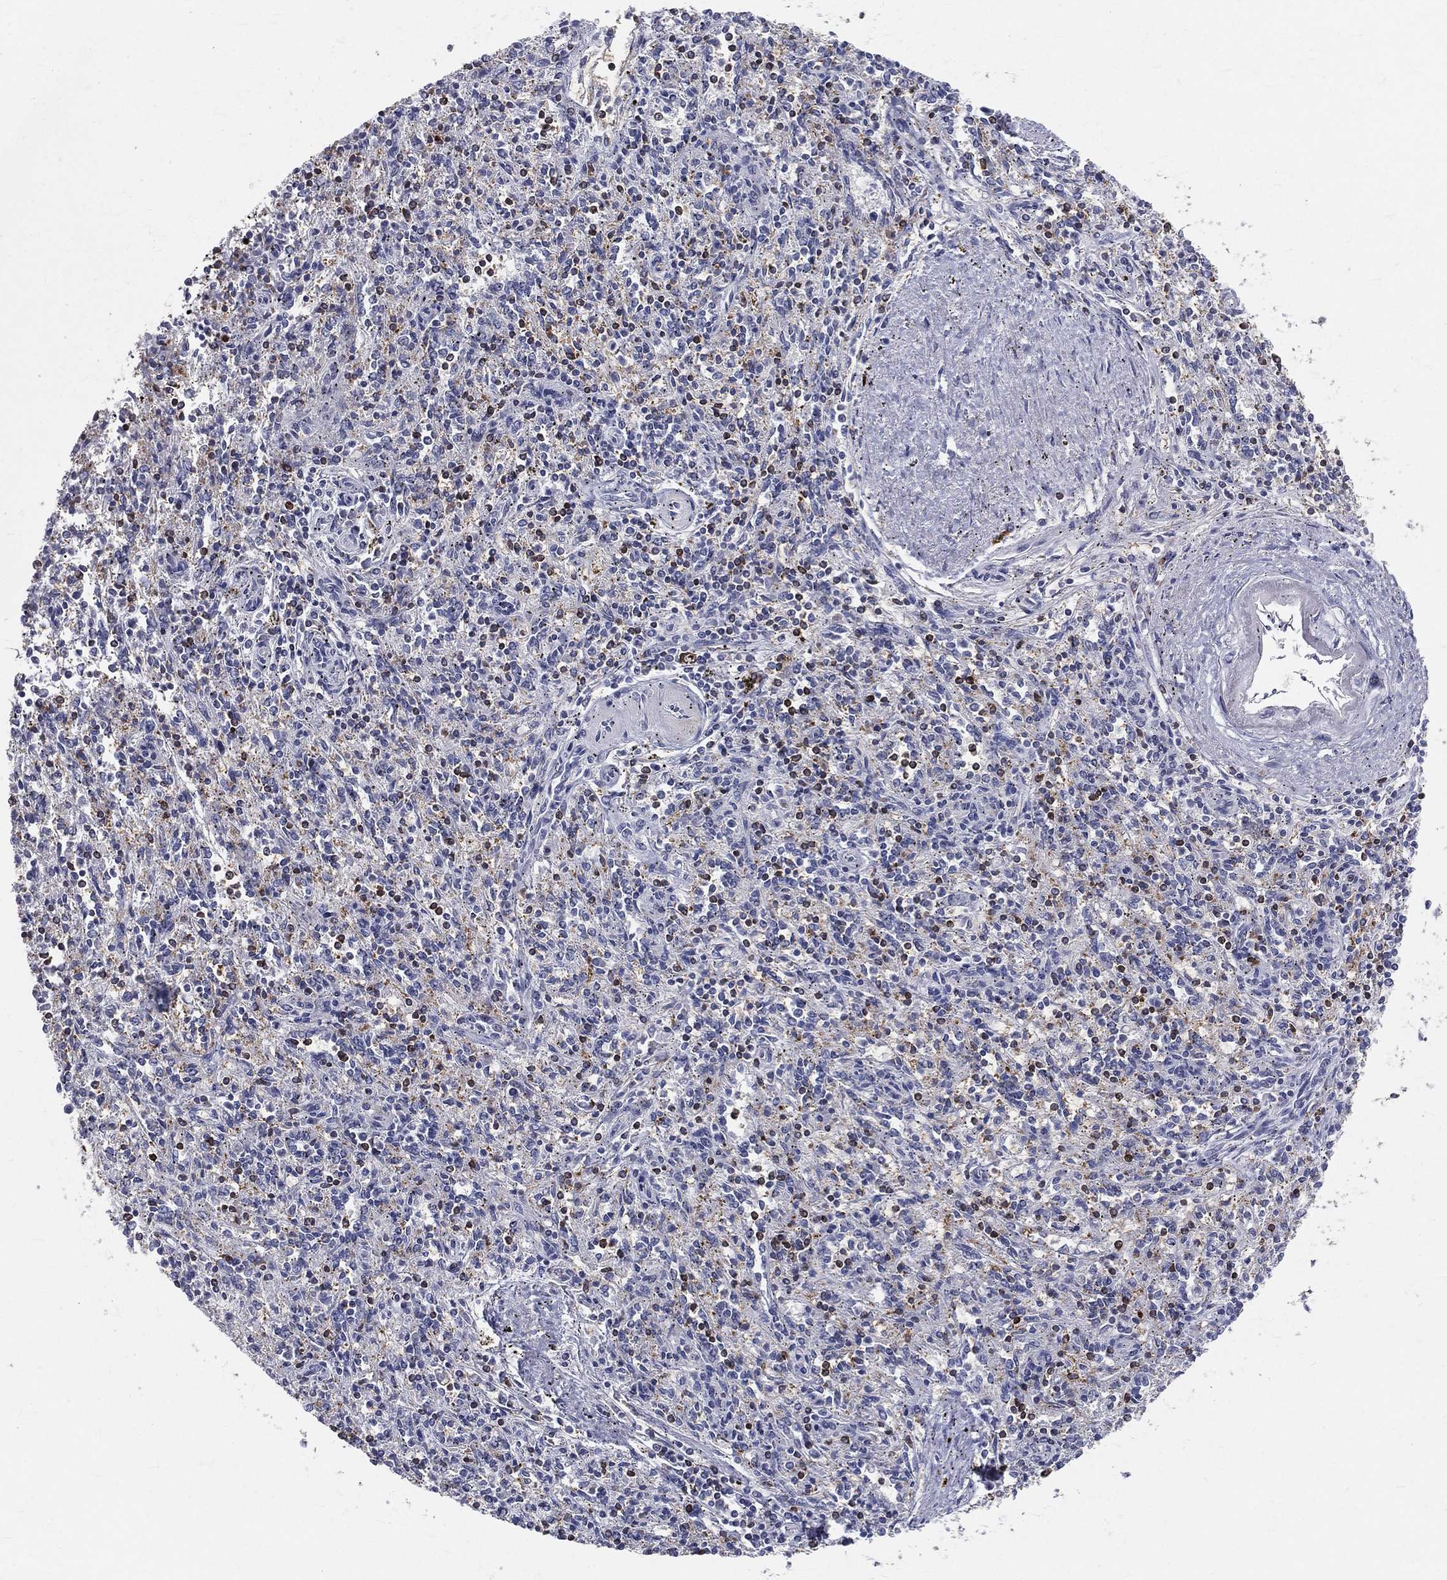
{"staining": {"intensity": "strong", "quantity": "<25%", "location": "cytoplasmic/membranous"}, "tissue": "spleen", "cell_type": "Cells in red pulp", "image_type": "normal", "snomed": [{"axis": "morphology", "description": "Normal tissue, NOS"}, {"axis": "topography", "description": "Spleen"}], "caption": "IHC of unremarkable human spleen demonstrates medium levels of strong cytoplasmic/membranous staining in about <25% of cells in red pulp.", "gene": "CTSW", "patient": {"sex": "male", "age": 69}}